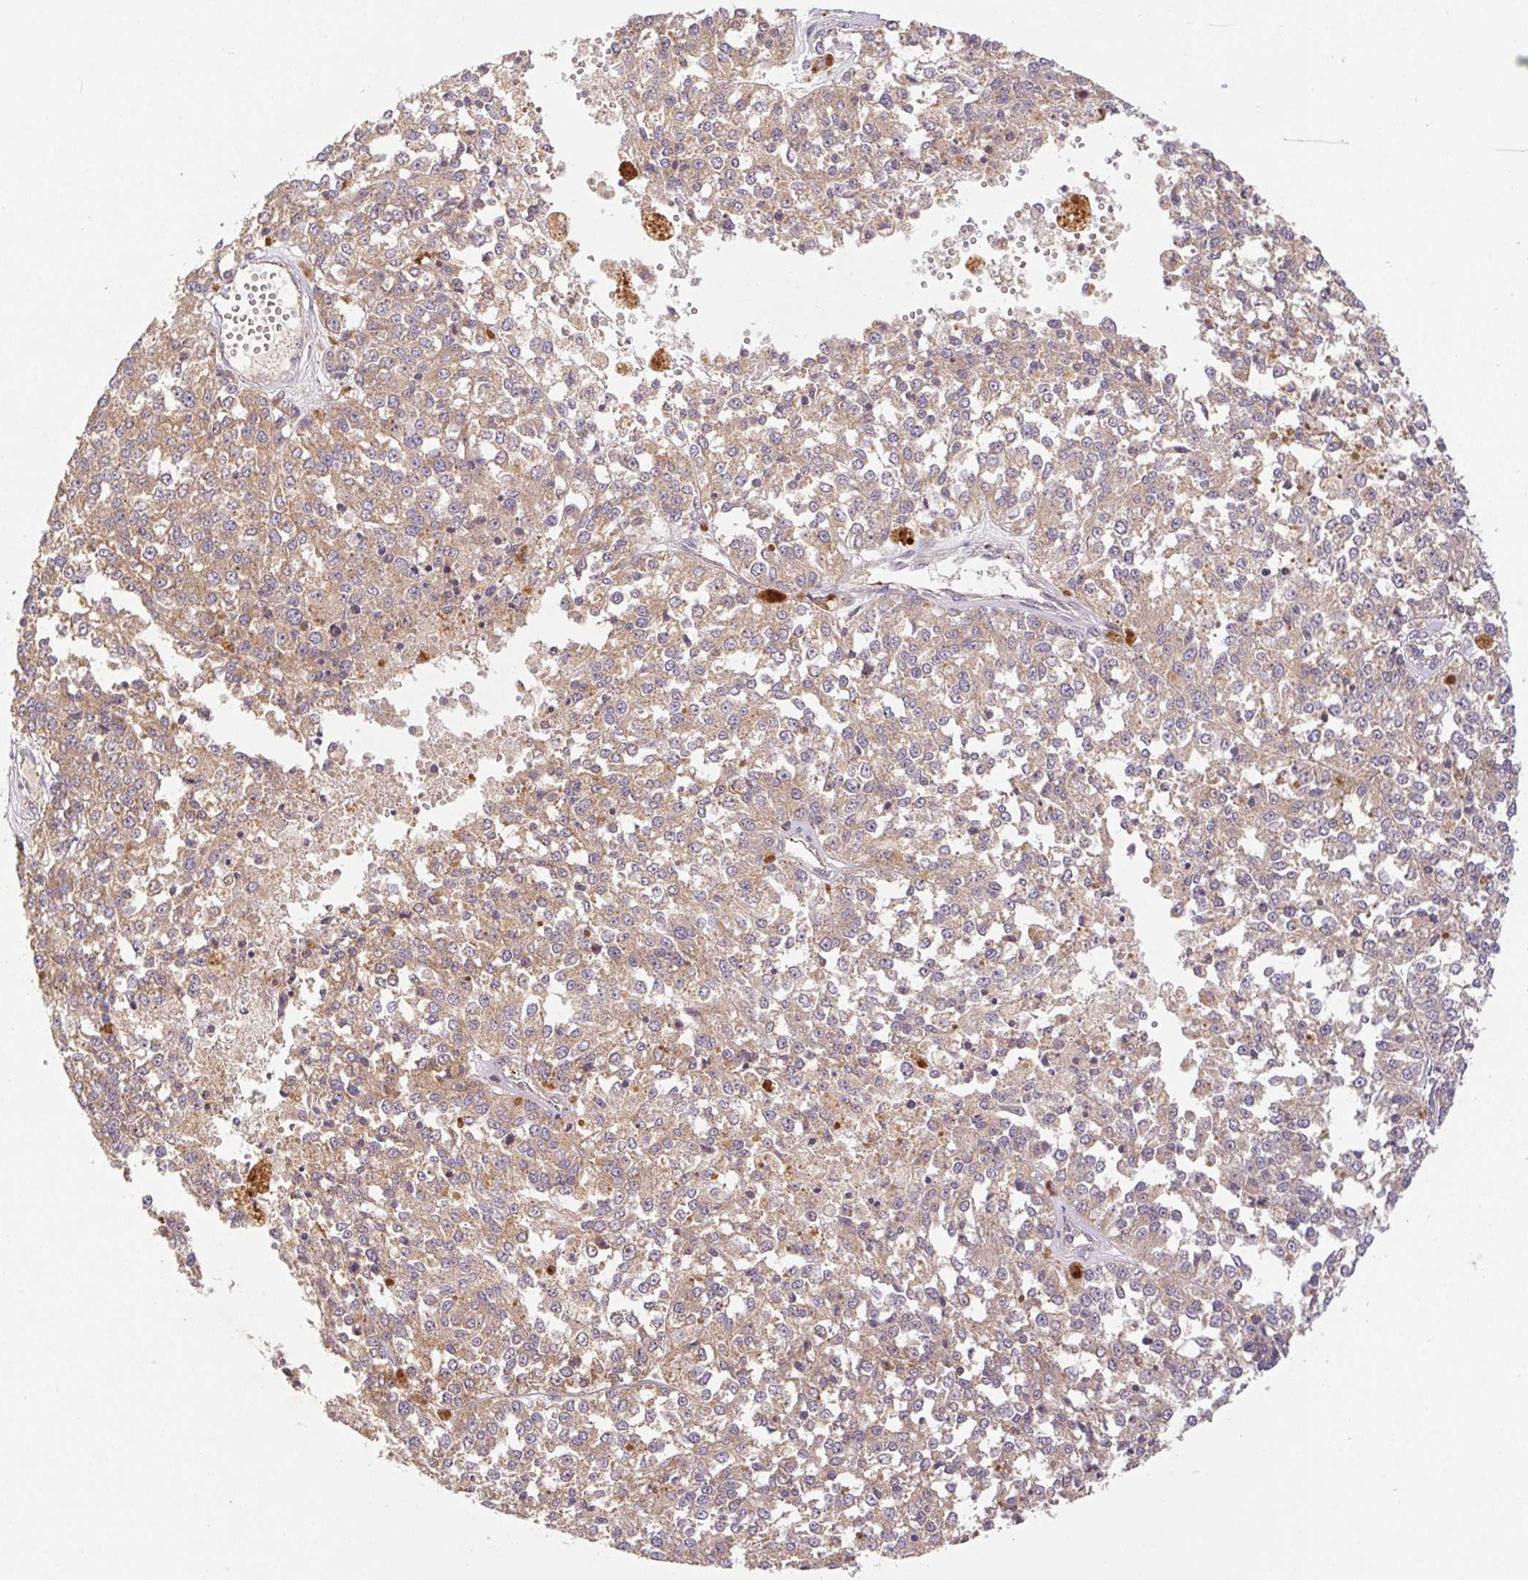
{"staining": {"intensity": "moderate", "quantity": ">75%", "location": "cytoplasmic/membranous"}, "tissue": "melanoma", "cell_type": "Tumor cells", "image_type": "cancer", "snomed": [{"axis": "morphology", "description": "Malignant melanoma, Metastatic site"}, {"axis": "topography", "description": "Lymph node"}], "caption": "Tumor cells display medium levels of moderate cytoplasmic/membranous staining in approximately >75% of cells in melanoma. (DAB = brown stain, brightfield microscopy at high magnification).", "gene": "MTHFD1", "patient": {"sex": "female", "age": 64}}